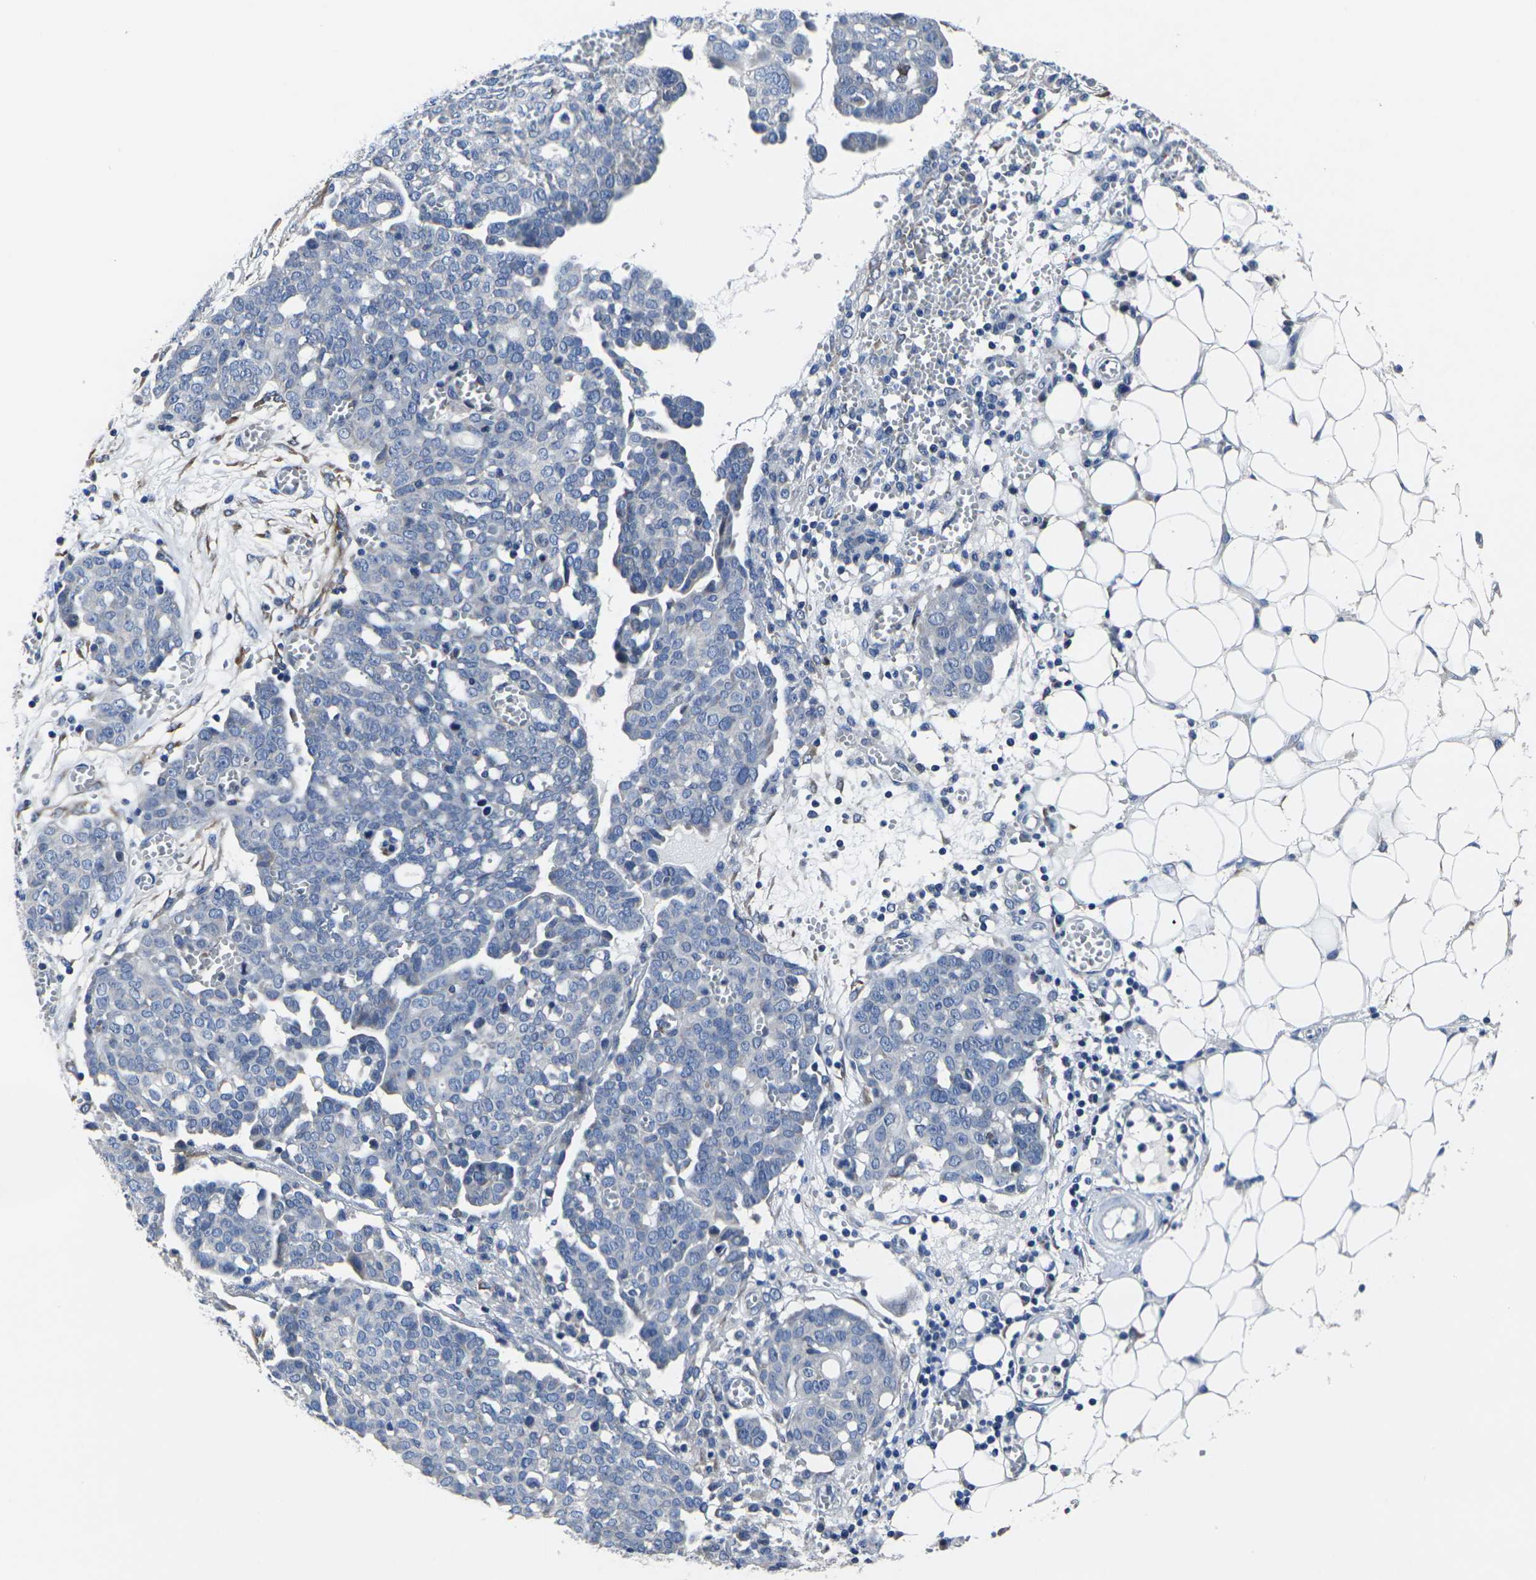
{"staining": {"intensity": "negative", "quantity": "none", "location": "none"}, "tissue": "ovarian cancer", "cell_type": "Tumor cells", "image_type": "cancer", "snomed": [{"axis": "morphology", "description": "Cystadenocarcinoma, serous, NOS"}, {"axis": "topography", "description": "Soft tissue"}, {"axis": "topography", "description": "Ovary"}], "caption": "High power microscopy photomicrograph of an immunohistochemistry photomicrograph of ovarian cancer (serous cystadenocarcinoma), revealing no significant staining in tumor cells.", "gene": "CYP2C8", "patient": {"sex": "female", "age": 57}}